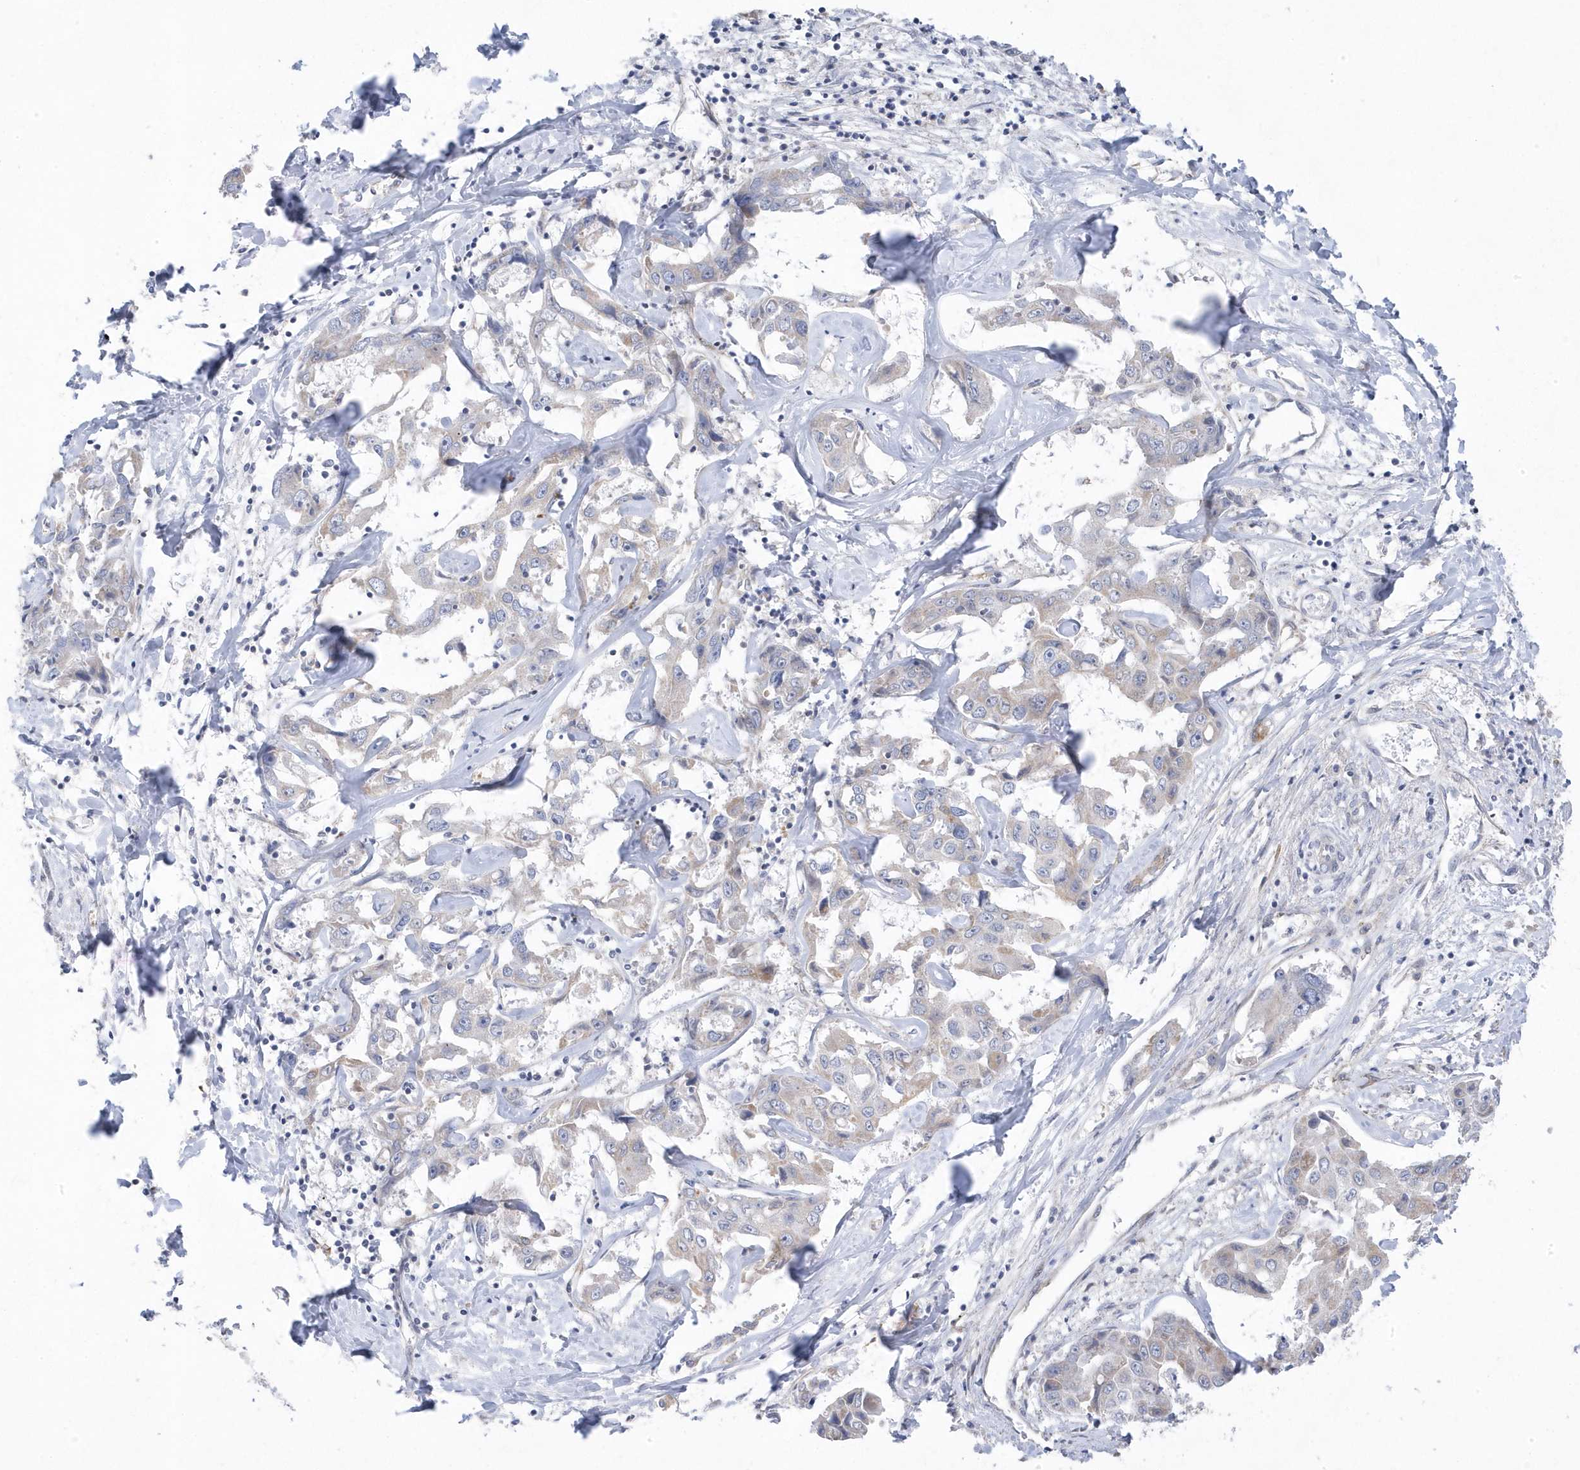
{"staining": {"intensity": "negative", "quantity": "none", "location": "none"}, "tissue": "liver cancer", "cell_type": "Tumor cells", "image_type": "cancer", "snomed": [{"axis": "morphology", "description": "Cholangiocarcinoma"}, {"axis": "topography", "description": "Liver"}], "caption": "Immunohistochemistry (IHC) micrograph of human cholangiocarcinoma (liver) stained for a protein (brown), which displays no staining in tumor cells.", "gene": "ANAPC1", "patient": {"sex": "male", "age": 59}}